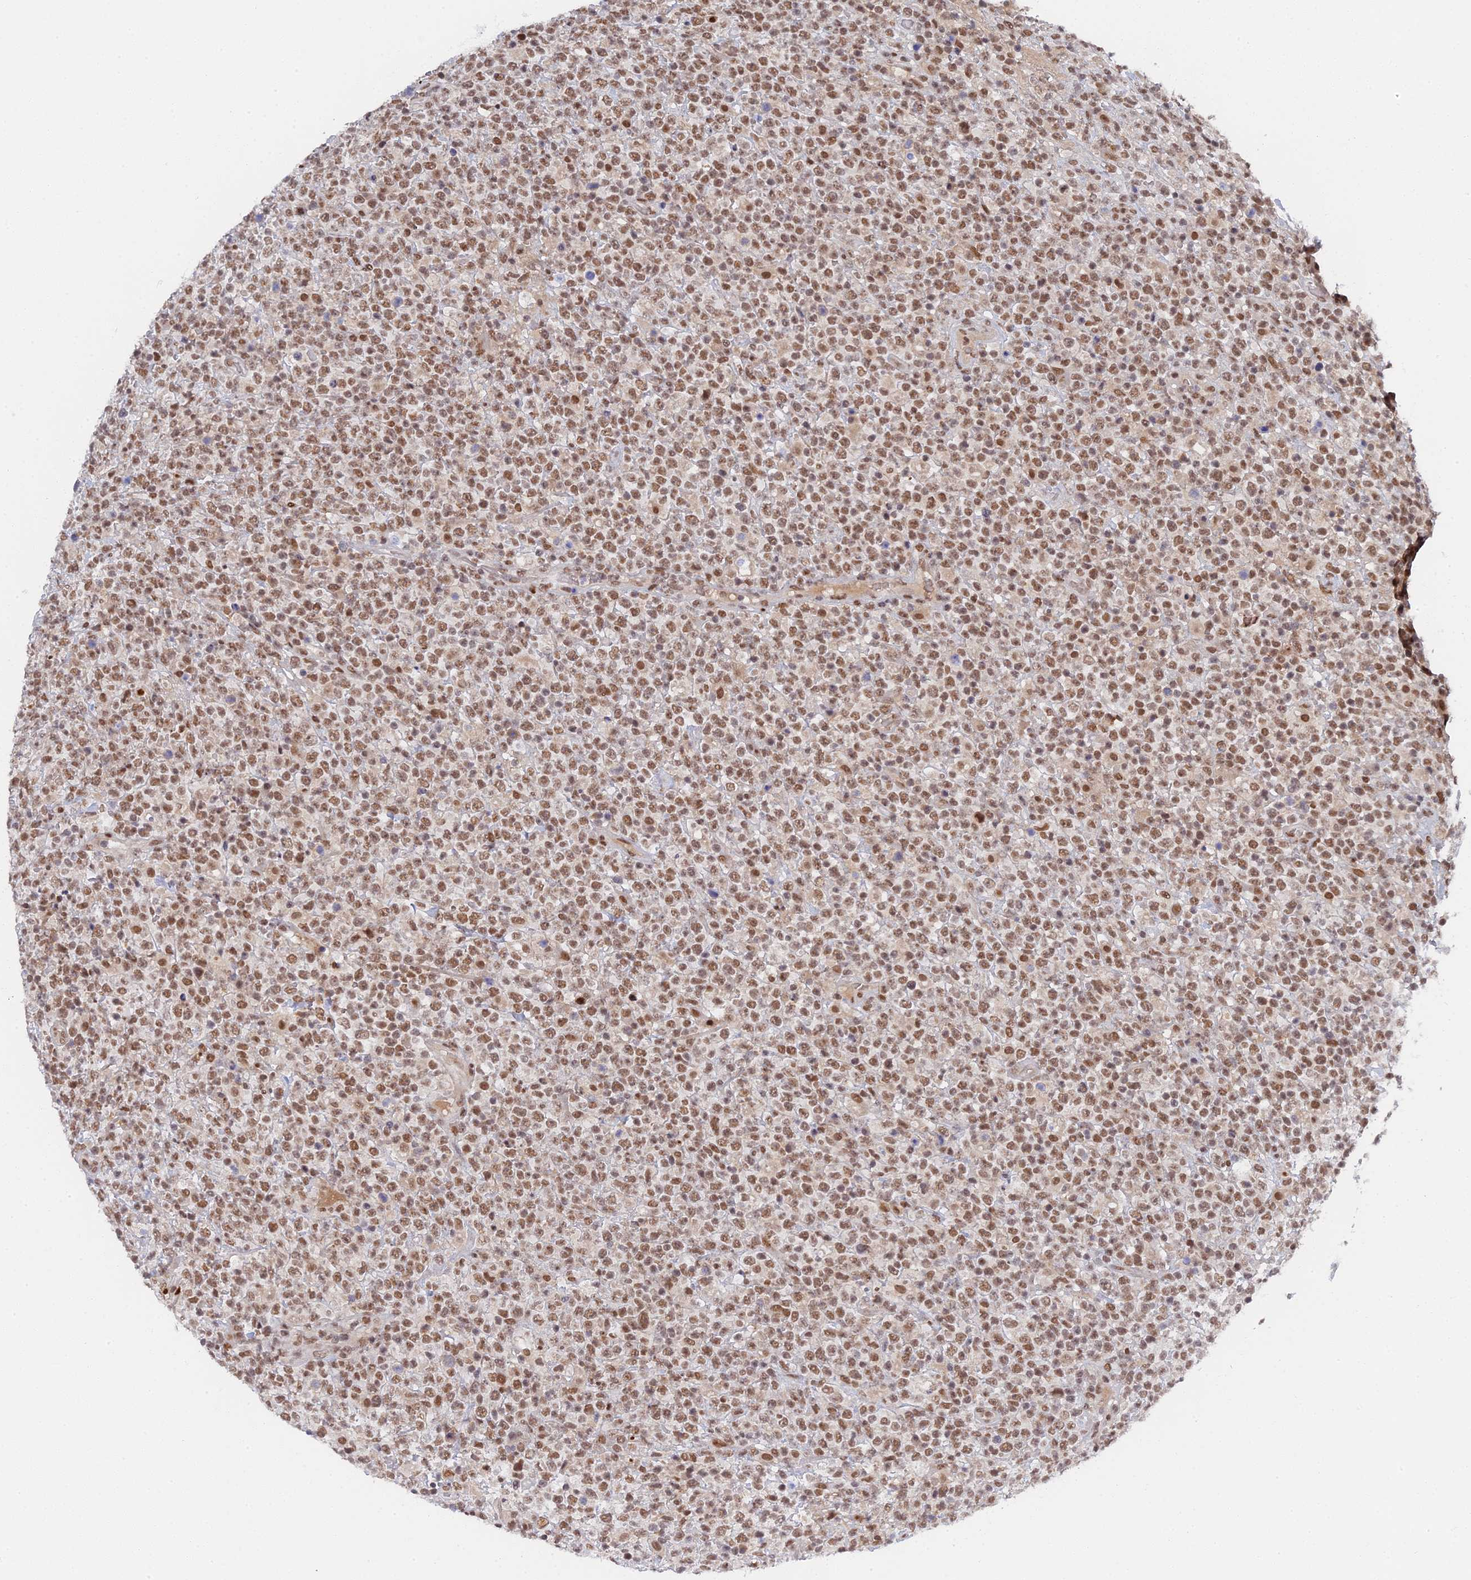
{"staining": {"intensity": "moderate", "quantity": ">75%", "location": "nuclear"}, "tissue": "lymphoma", "cell_type": "Tumor cells", "image_type": "cancer", "snomed": [{"axis": "morphology", "description": "Malignant lymphoma, non-Hodgkin's type, High grade"}, {"axis": "topography", "description": "Colon"}], "caption": "Lymphoma stained for a protein (brown) reveals moderate nuclear positive staining in about >75% of tumor cells.", "gene": "CCDC85A", "patient": {"sex": "female", "age": 53}}